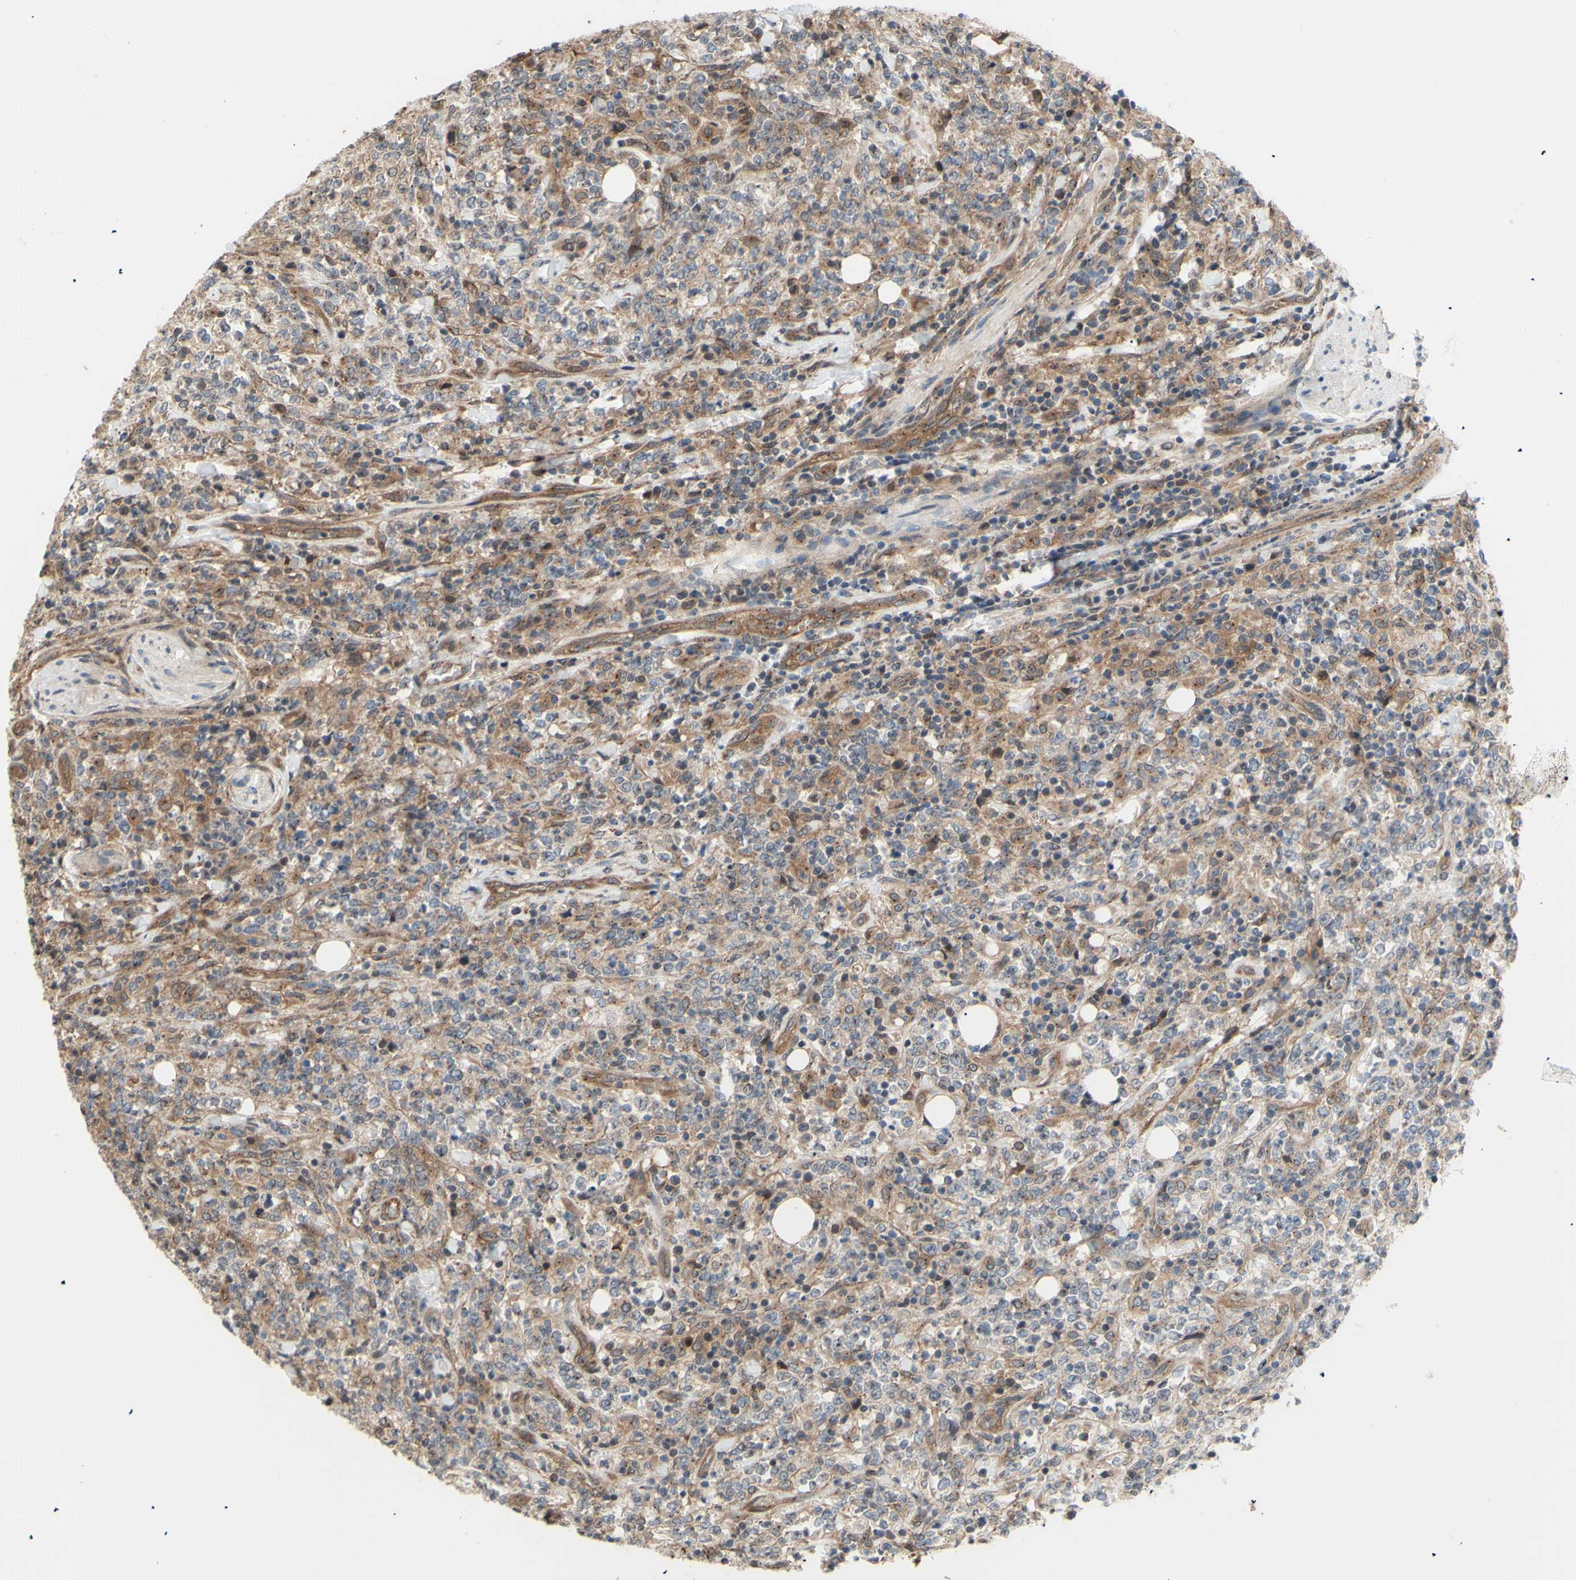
{"staining": {"intensity": "weak", "quantity": ">75%", "location": "cytoplasmic/membranous"}, "tissue": "lymphoma", "cell_type": "Tumor cells", "image_type": "cancer", "snomed": [{"axis": "morphology", "description": "Malignant lymphoma, non-Hodgkin's type, High grade"}, {"axis": "topography", "description": "Soft tissue"}], "caption": "Immunohistochemistry histopathology image of human high-grade malignant lymphoma, non-Hodgkin's type stained for a protein (brown), which displays low levels of weak cytoplasmic/membranous staining in approximately >75% of tumor cells.", "gene": "DYNLRB1", "patient": {"sex": "male", "age": 18}}